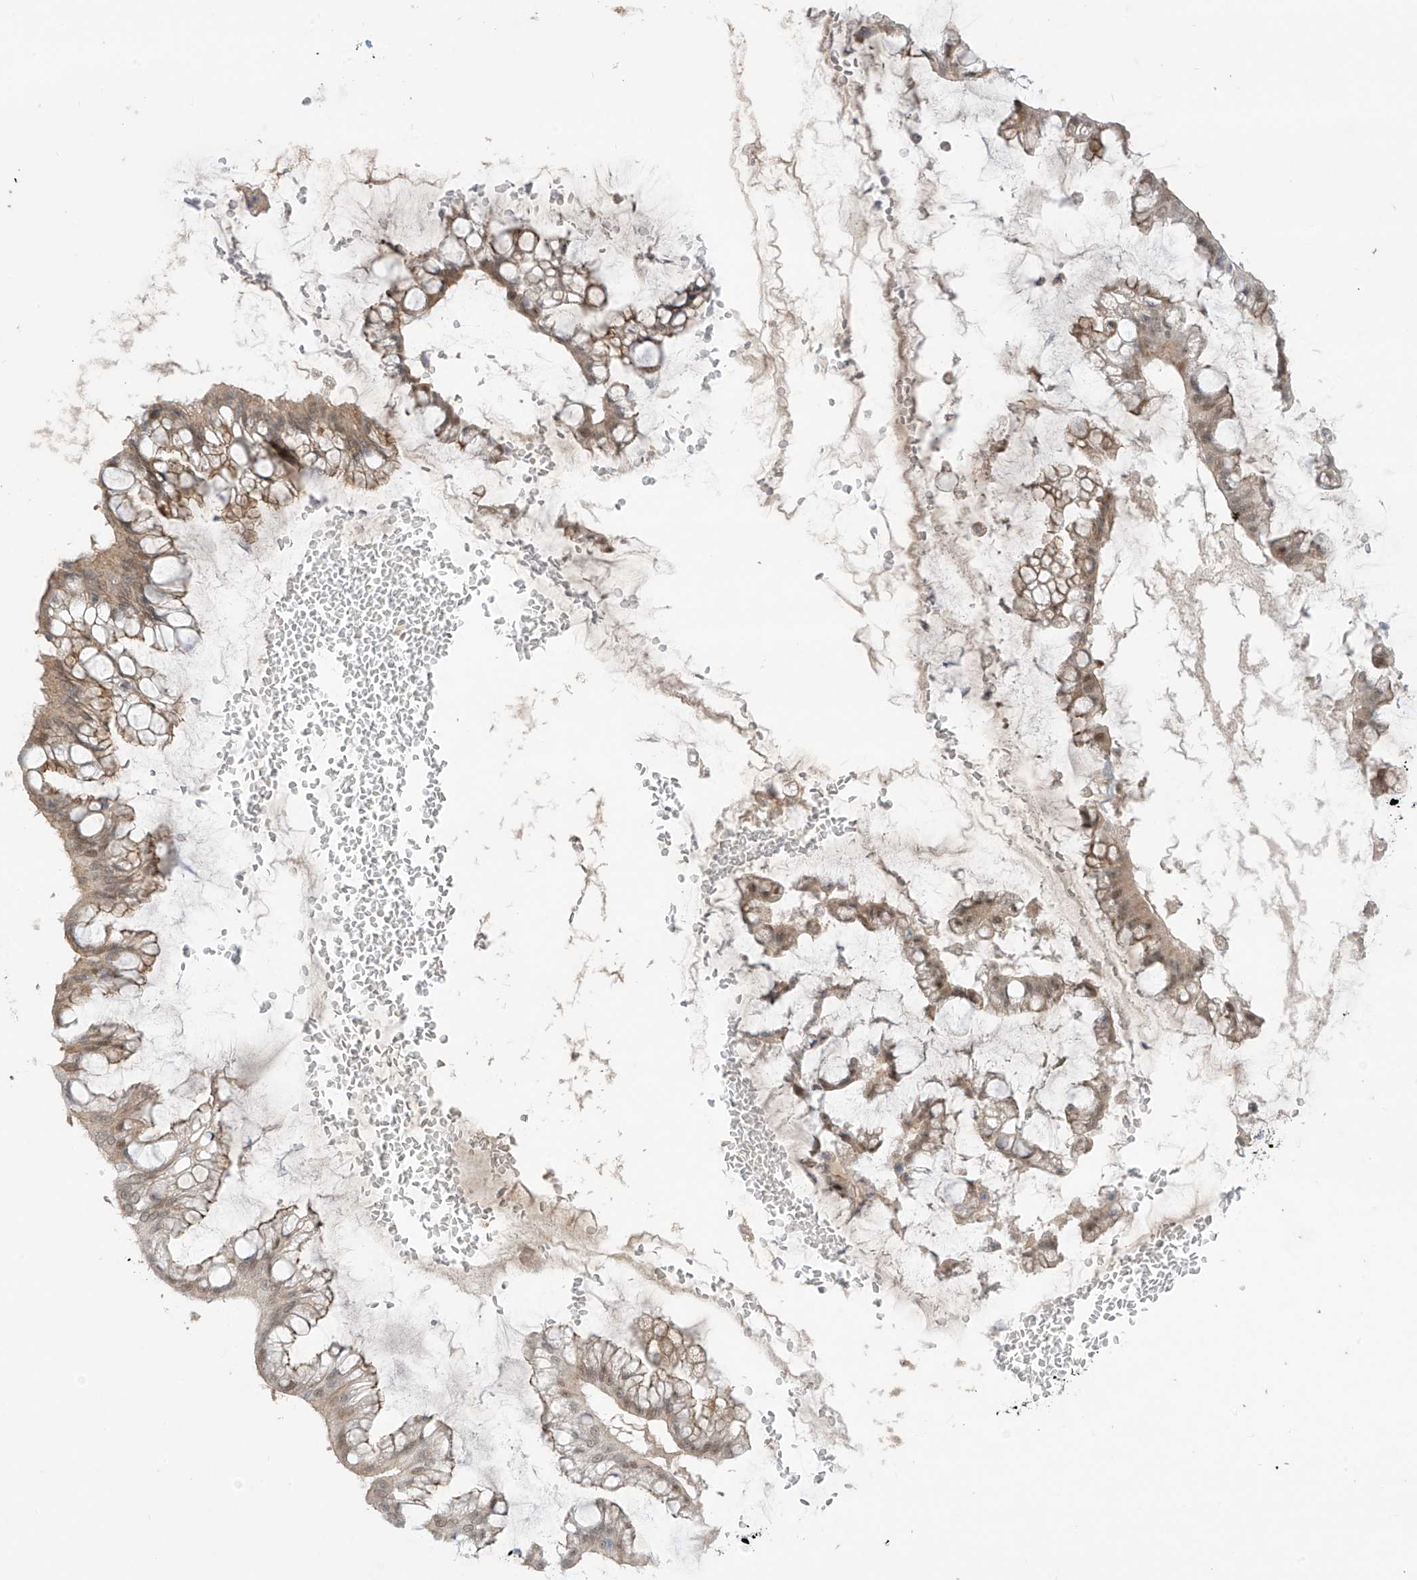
{"staining": {"intensity": "moderate", "quantity": "25%-75%", "location": "cytoplasmic/membranous,nuclear"}, "tissue": "ovarian cancer", "cell_type": "Tumor cells", "image_type": "cancer", "snomed": [{"axis": "morphology", "description": "Cystadenocarcinoma, mucinous, NOS"}, {"axis": "topography", "description": "Ovary"}], "caption": "Immunohistochemistry staining of ovarian cancer, which displays medium levels of moderate cytoplasmic/membranous and nuclear expression in about 25%-75% of tumor cells indicating moderate cytoplasmic/membranous and nuclear protein staining. The staining was performed using DAB (brown) for protein detection and nuclei were counterstained in hematoxylin (blue).", "gene": "OGT", "patient": {"sex": "female", "age": 73}}